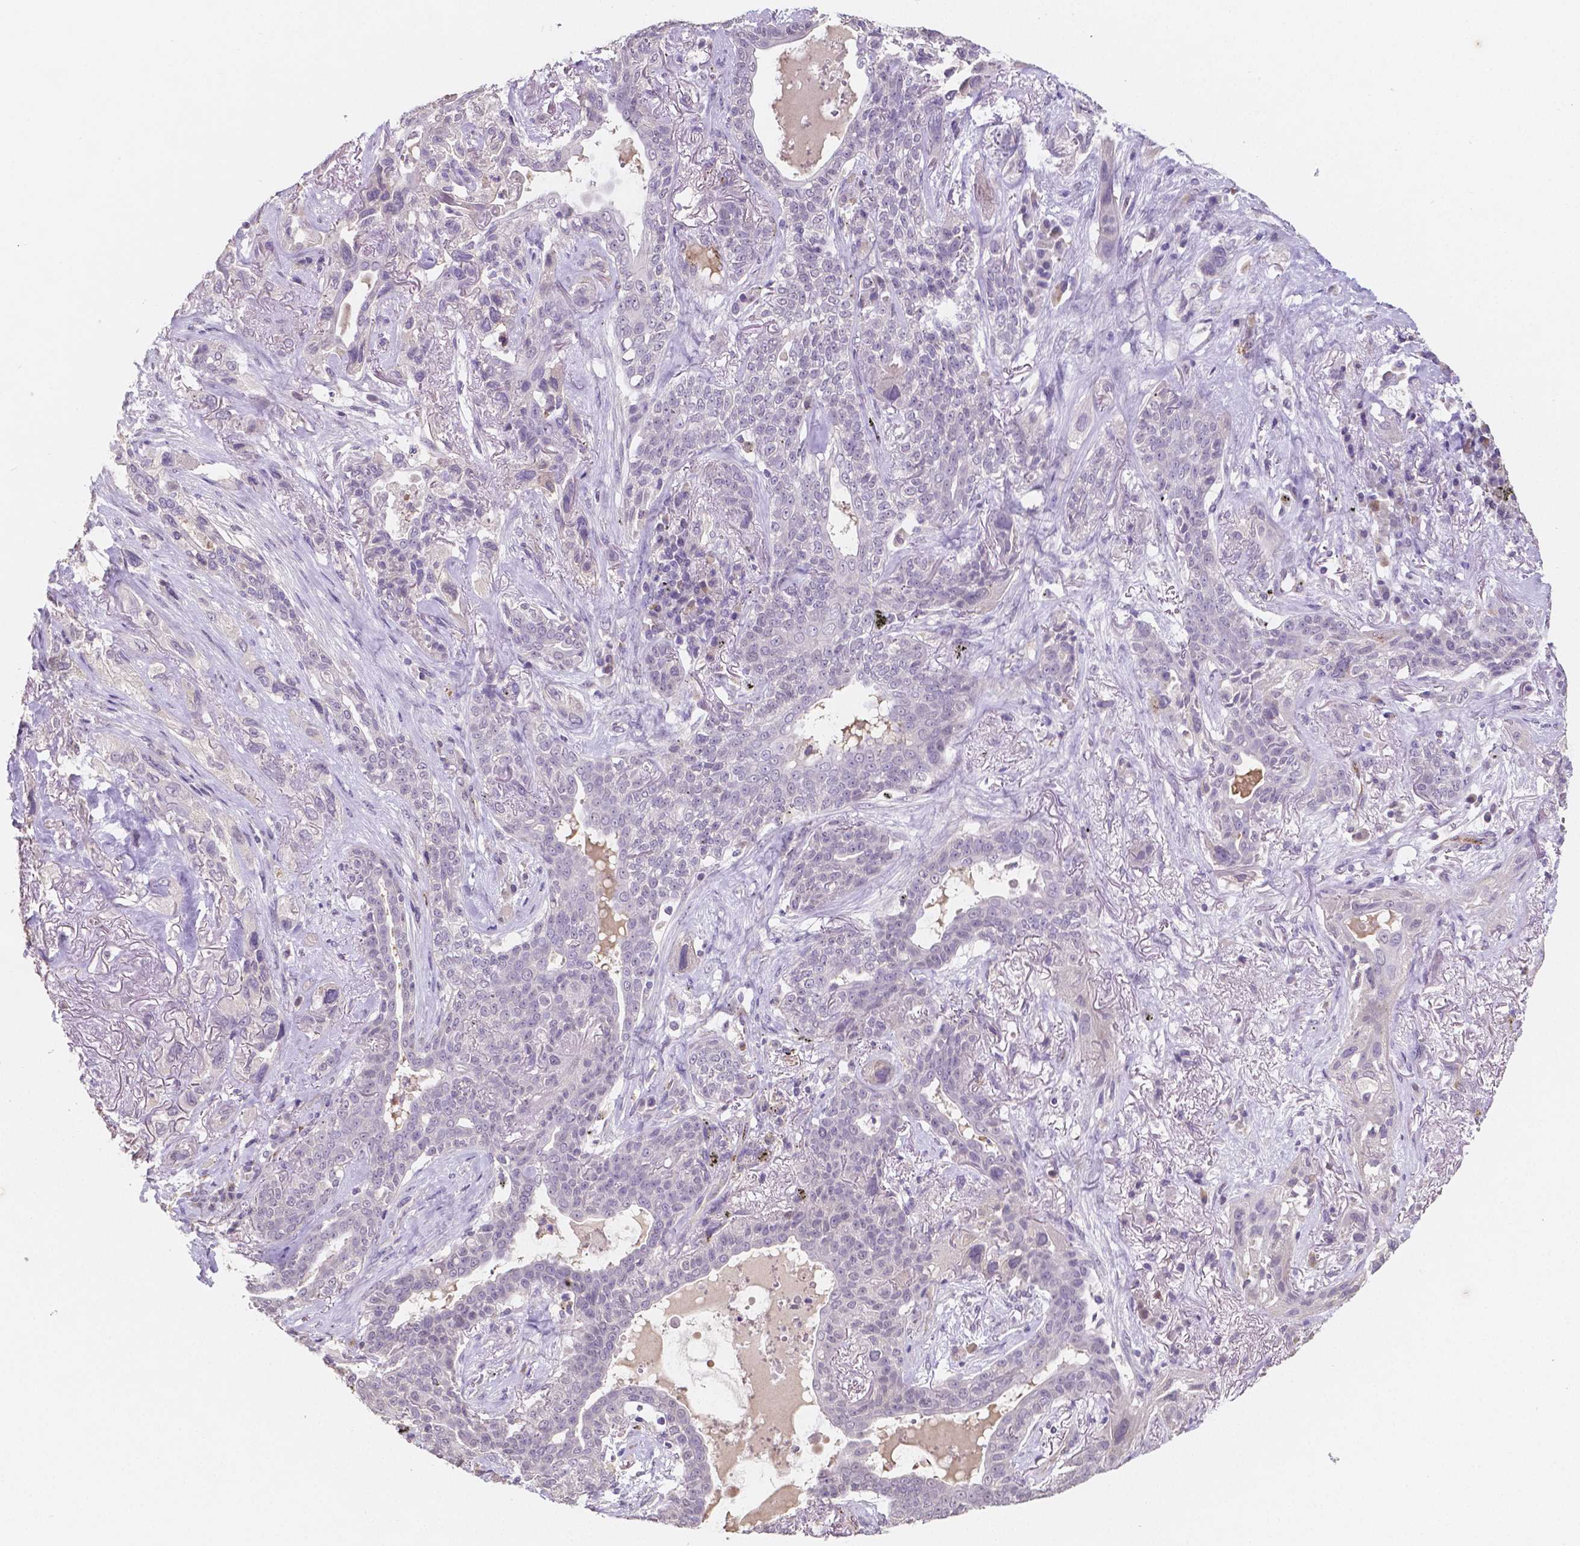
{"staining": {"intensity": "negative", "quantity": "none", "location": "none"}, "tissue": "lung cancer", "cell_type": "Tumor cells", "image_type": "cancer", "snomed": [{"axis": "morphology", "description": "Squamous cell carcinoma, NOS"}, {"axis": "topography", "description": "Lung"}], "caption": "Tumor cells show no significant protein positivity in lung squamous cell carcinoma. The staining was performed using DAB to visualize the protein expression in brown, while the nuclei were stained in blue with hematoxylin (Magnification: 20x).", "gene": "ELAVL2", "patient": {"sex": "female", "age": 70}}